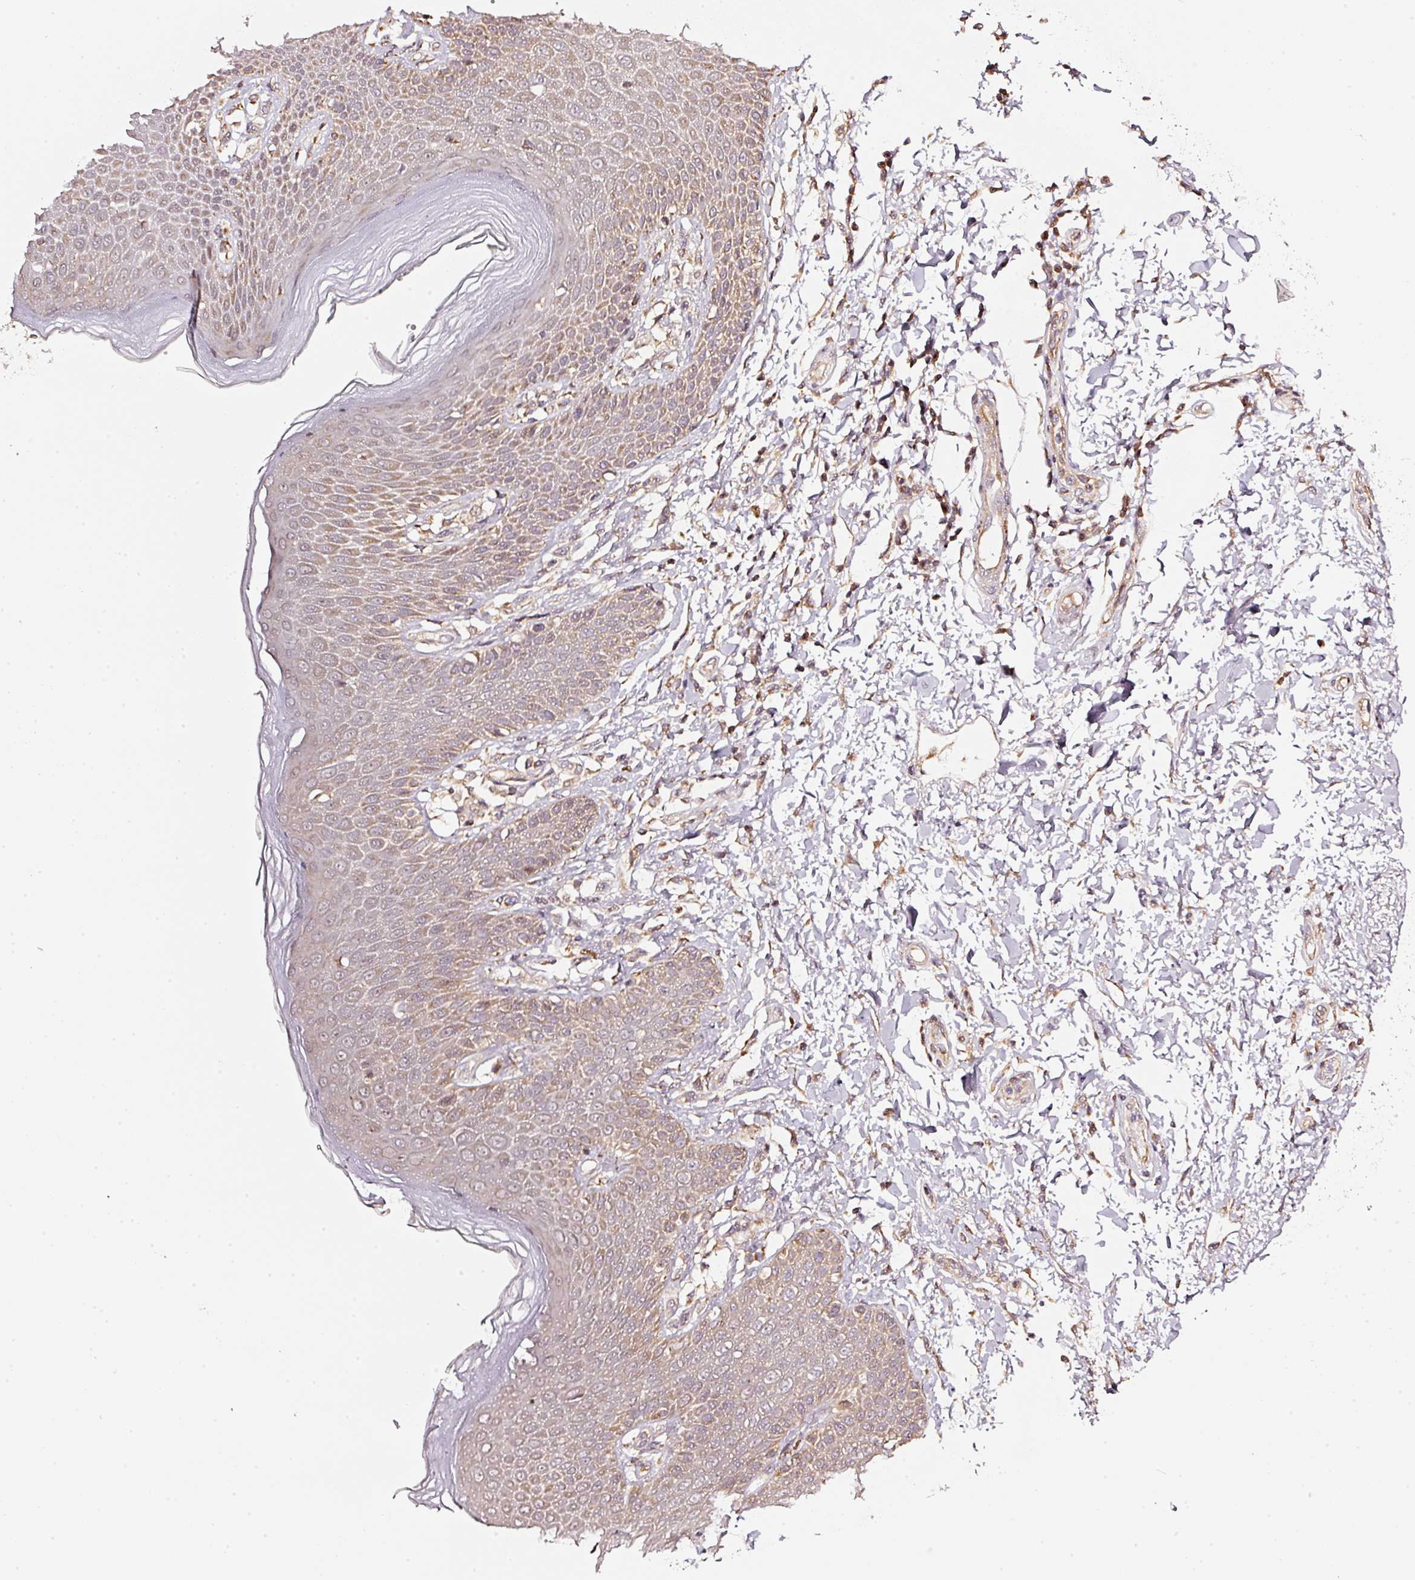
{"staining": {"intensity": "moderate", "quantity": "25%-75%", "location": "cytoplasmic/membranous"}, "tissue": "skin", "cell_type": "Epidermal cells", "image_type": "normal", "snomed": [{"axis": "morphology", "description": "Normal tissue, NOS"}, {"axis": "topography", "description": "Peripheral nerve tissue"}], "caption": "Skin stained with a brown dye reveals moderate cytoplasmic/membranous positive expression in approximately 25%-75% of epidermal cells.", "gene": "RAB35", "patient": {"sex": "male", "age": 51}}